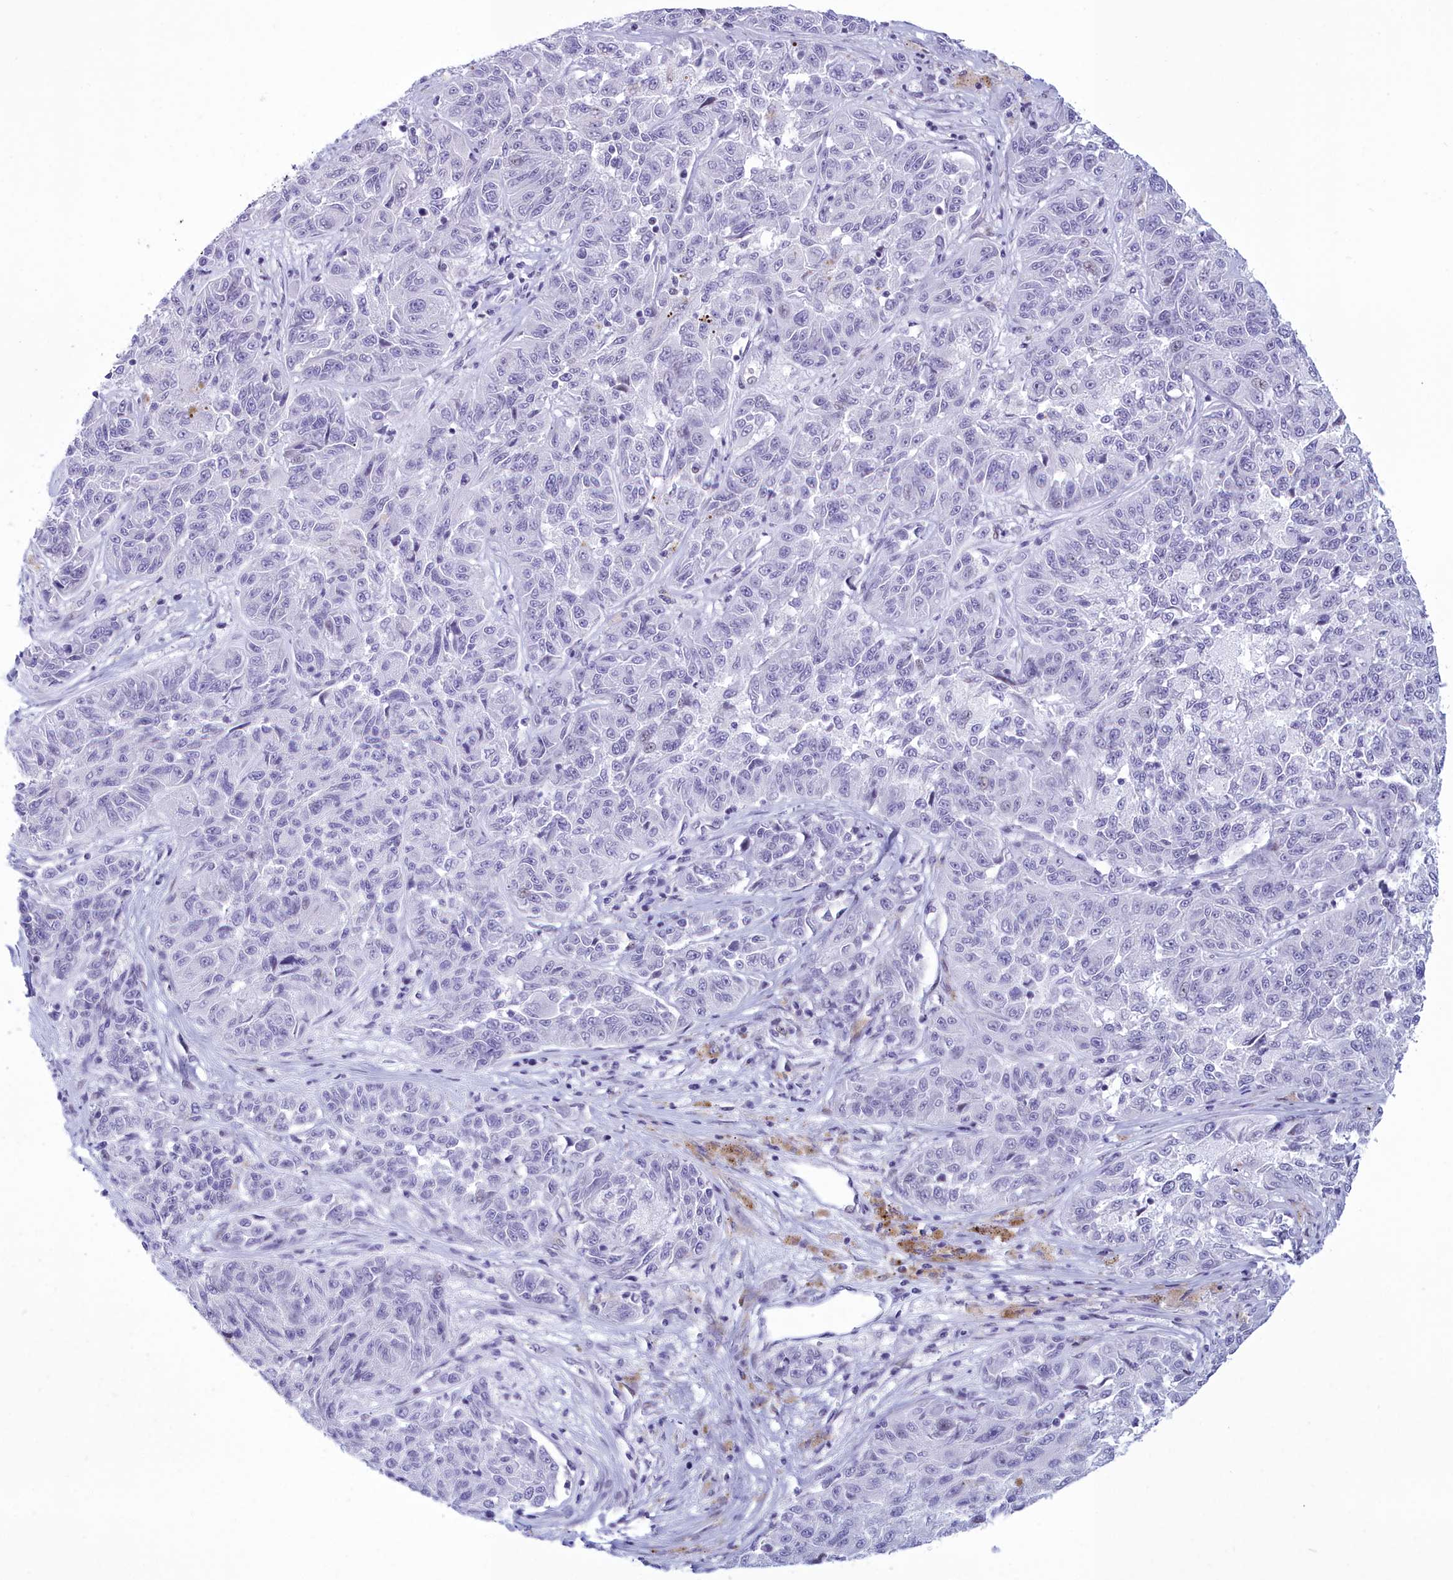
{"staining": {"intensity": "negative", "quantity": "none", "location": "none"}, "tissue": "melanoma", "cell_type": "Tumor cells", "image_type": "cancer", "snomed": [{"axis": "morphology", "description": "Malignant melanoma, NOS"}, {"axis": "topography", "description": "Skin"}], "caption": "This is an immunohistochemistry (IHC) image of human malignant melanoma. There is no positivity in tumor cells.", "gene": "SNX20", "patient": {"sex": "male", "age": 53}}